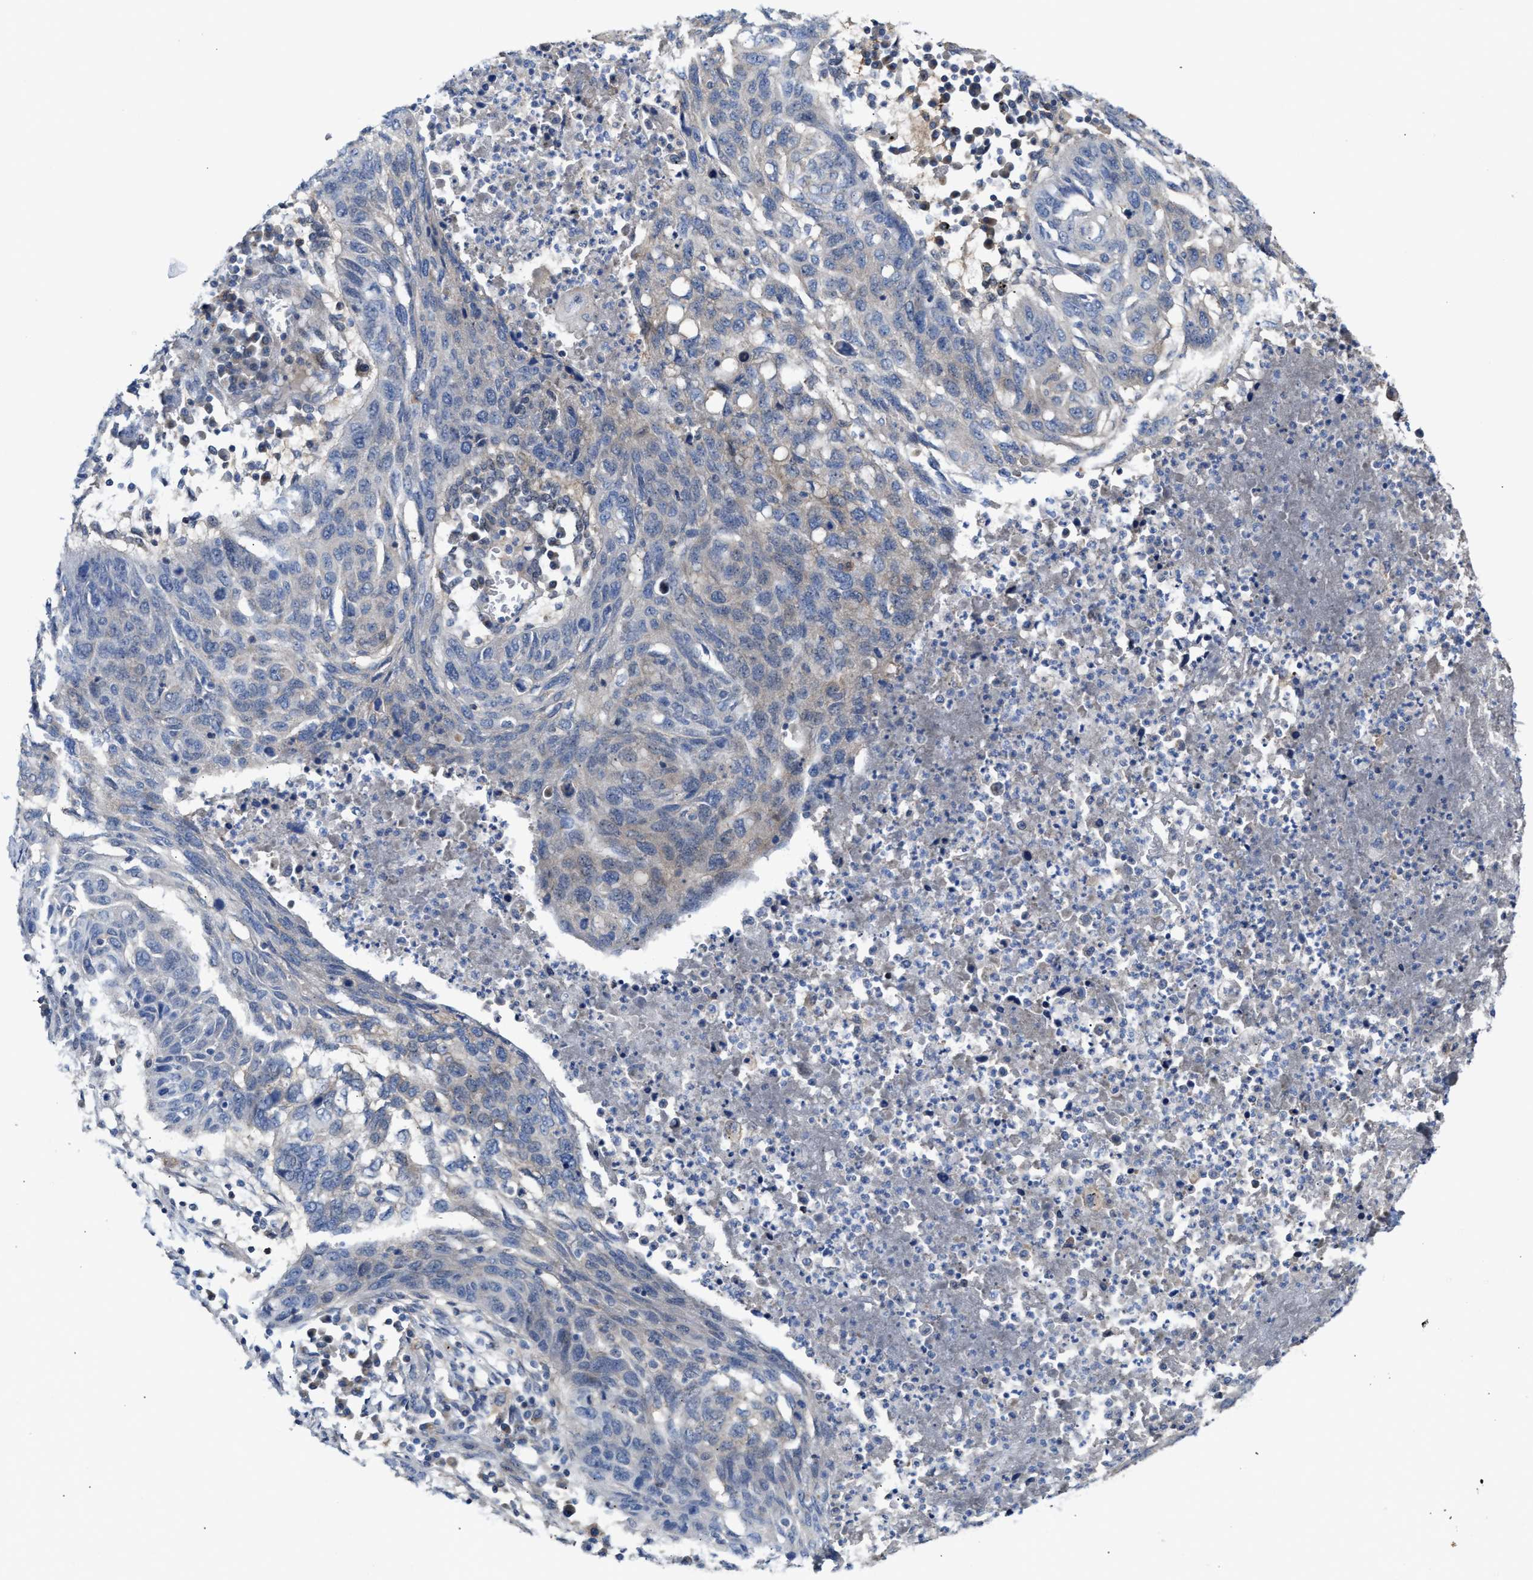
{"staining": {"intensity": "weak", "quantity": "<25%", "location": "cytoplasmic/membranous"}, "tissue": "lung cancer", "cell_type": "Tumor cells", "image_type": "cancer", "snomed": [{"axis": "morphology", "description": "Squamous cell carcinoma, NOS"}, {"axis": "topography", "description": "Lung"}], "caption": "A high-resolution histopathology image shows immunohistochemistry staining of lung squamous cell carcinoma, which exhibits no significant staining in tumor cells.", "gene": "BBLN", "patient": {"sex": "female", "age": 63}}